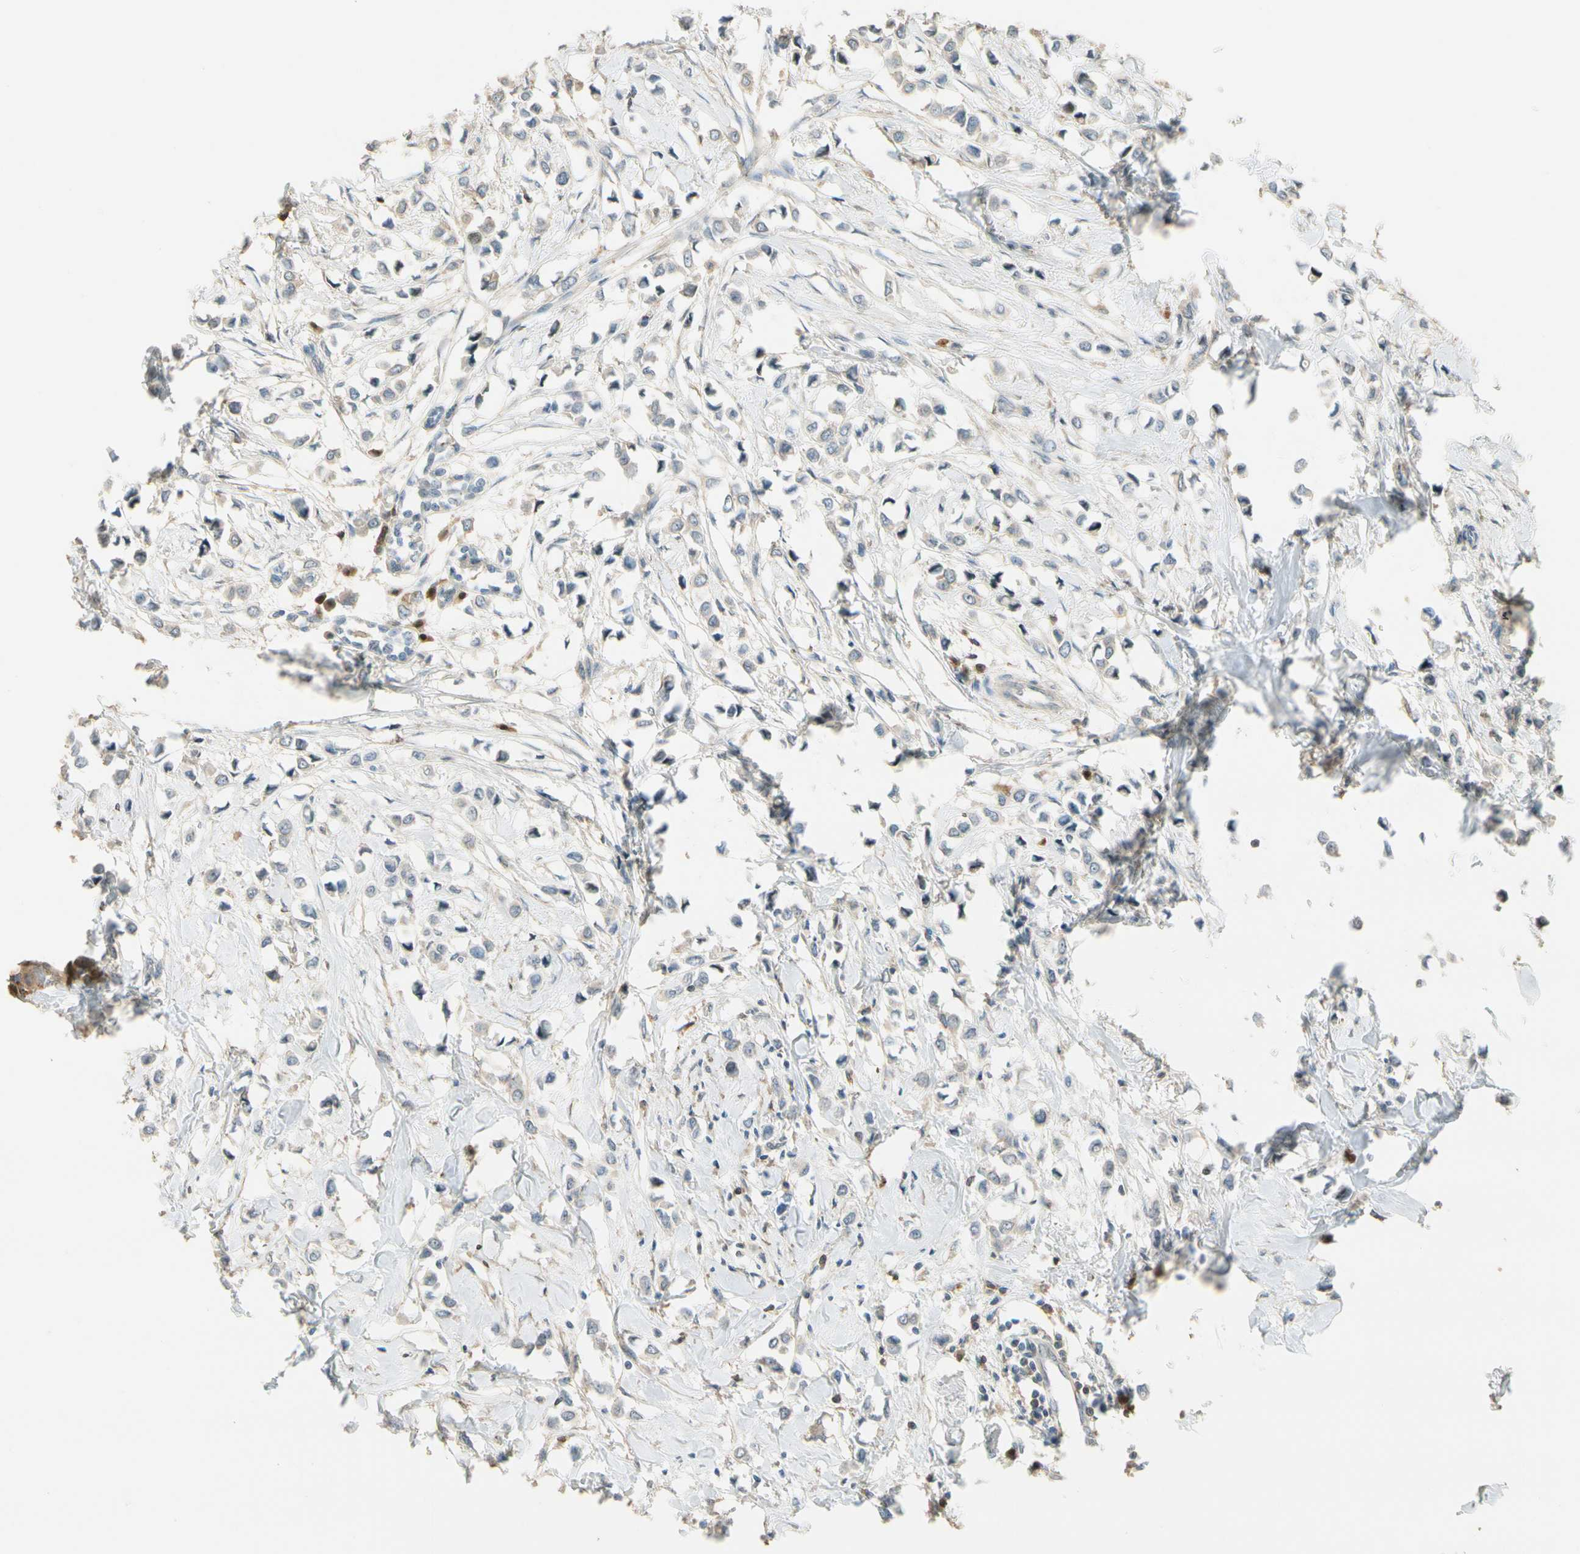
{"staining": {"intensity": "weak", "quantity": "25%-75%", "location": "cytoplasmic/membranous"}, "tissue": "breast cancer", "cell_type": "Tumor cells", "image_type": "cancer", "snomed": [{"axis": "morphology", "description": "Lobular carcinoma"}, {"axis": "topography", "description": "Breast"}], "caption": "Lobular carcinoma (breast) was stained to show a protein in brown. There is low levels of weak cytoplasmic/membranous expression in about 25%-75% of tumor cells.", "gene": "PLXNA1", "patient": {"sex": "female", "age": 51}}